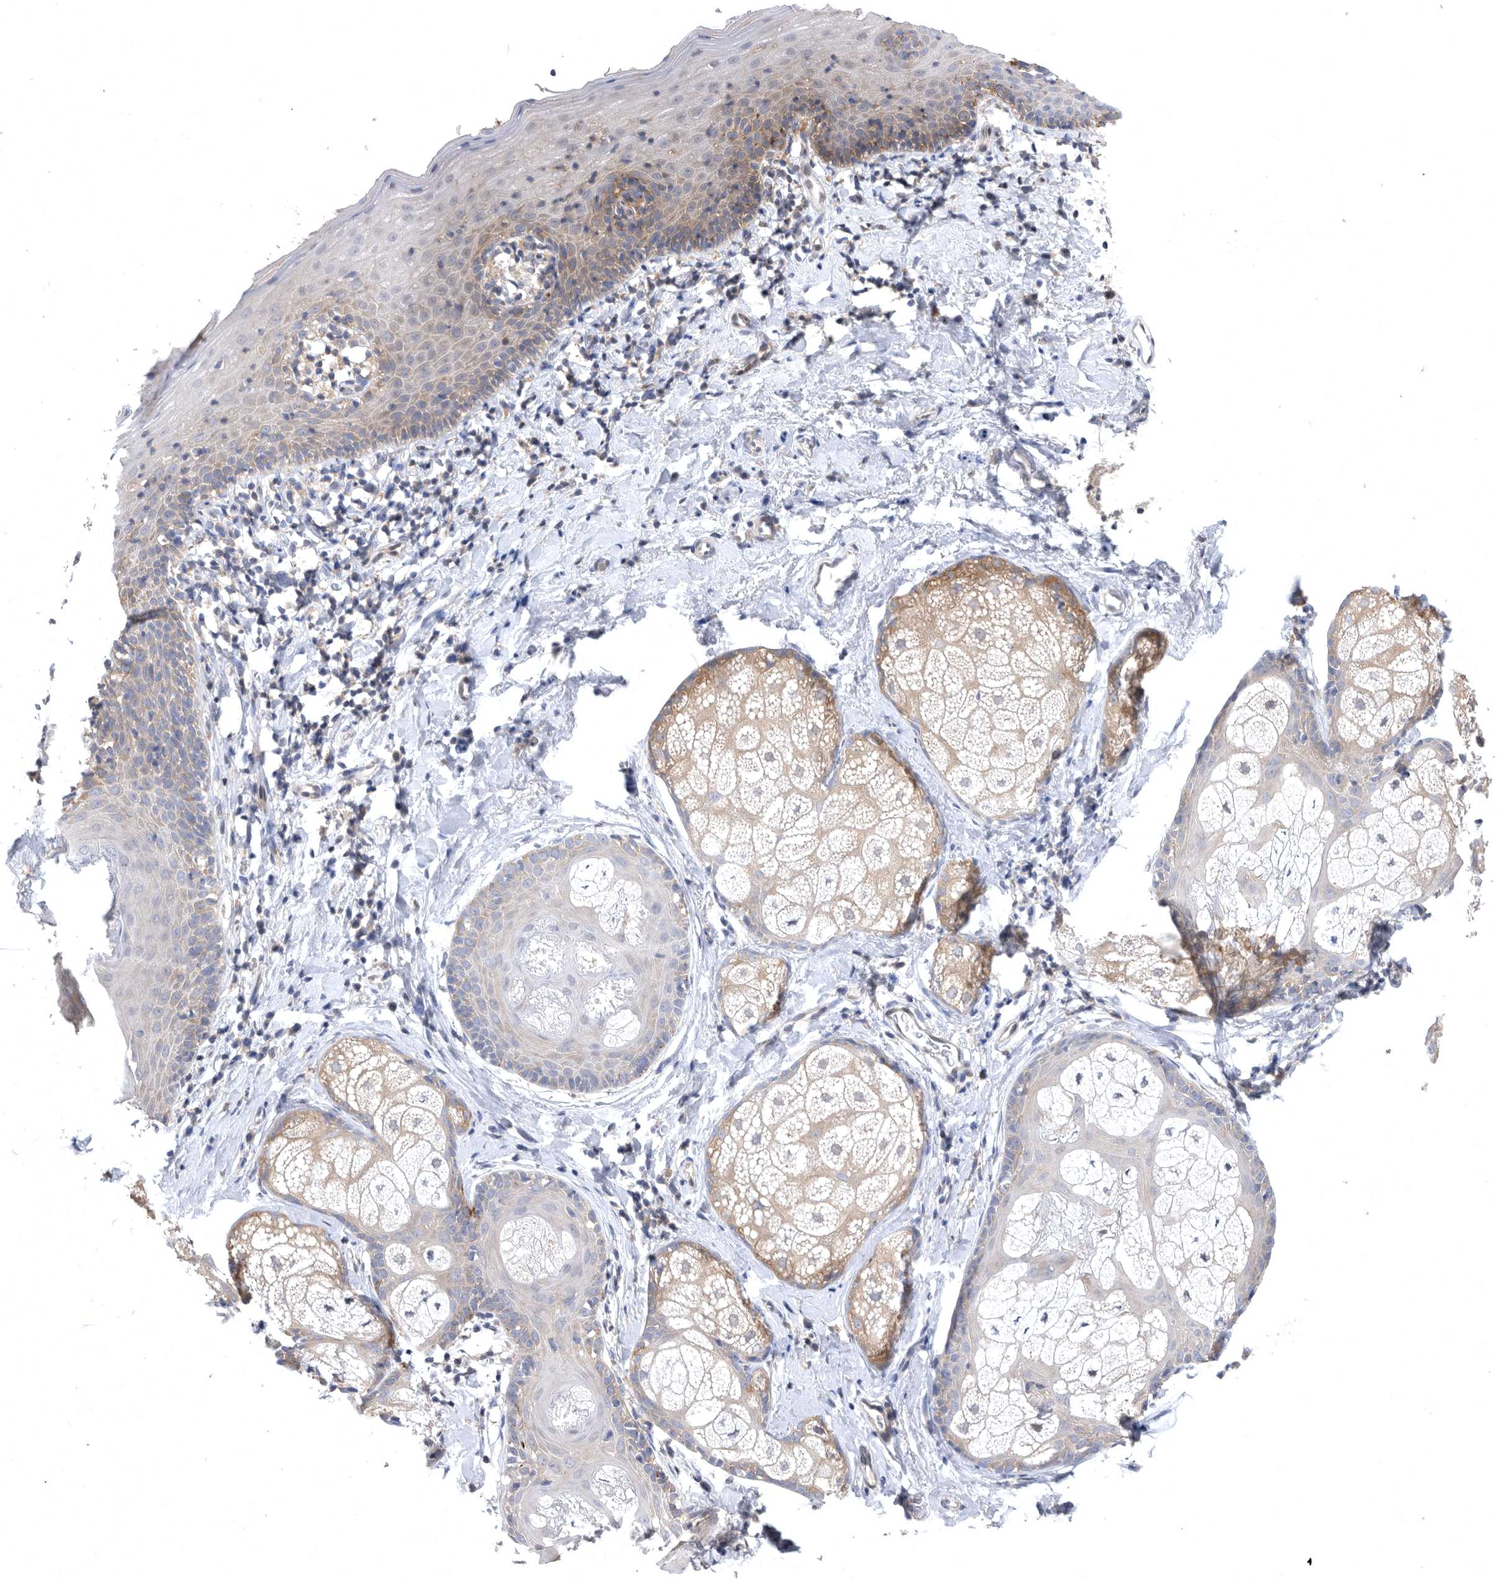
{"staining": {"intensity": "moderate", "quantity": "<25%", "location": "cytoplasmic/membranous"}, "tissue": "skin", "cell_type": "Epidermal cells", "image_type": "normal", "snomed": [{"axis": "morphology", "description": "Normal tissue, NOS"}, {"axis": "topography", "description": "Vulva"}], "caption": "A brown stain shows moderate cytoplasmic/membranous staining of a protein in epidermal cells of unremarkable skin. (Stains: DAB (3,3'-diaminobenzidine) in brown, nuclei in blue, Microscopy: brightfield microscopy at high magnification).", "gene": "CCT4", "patient": {"sex": "female", "age": 66}}